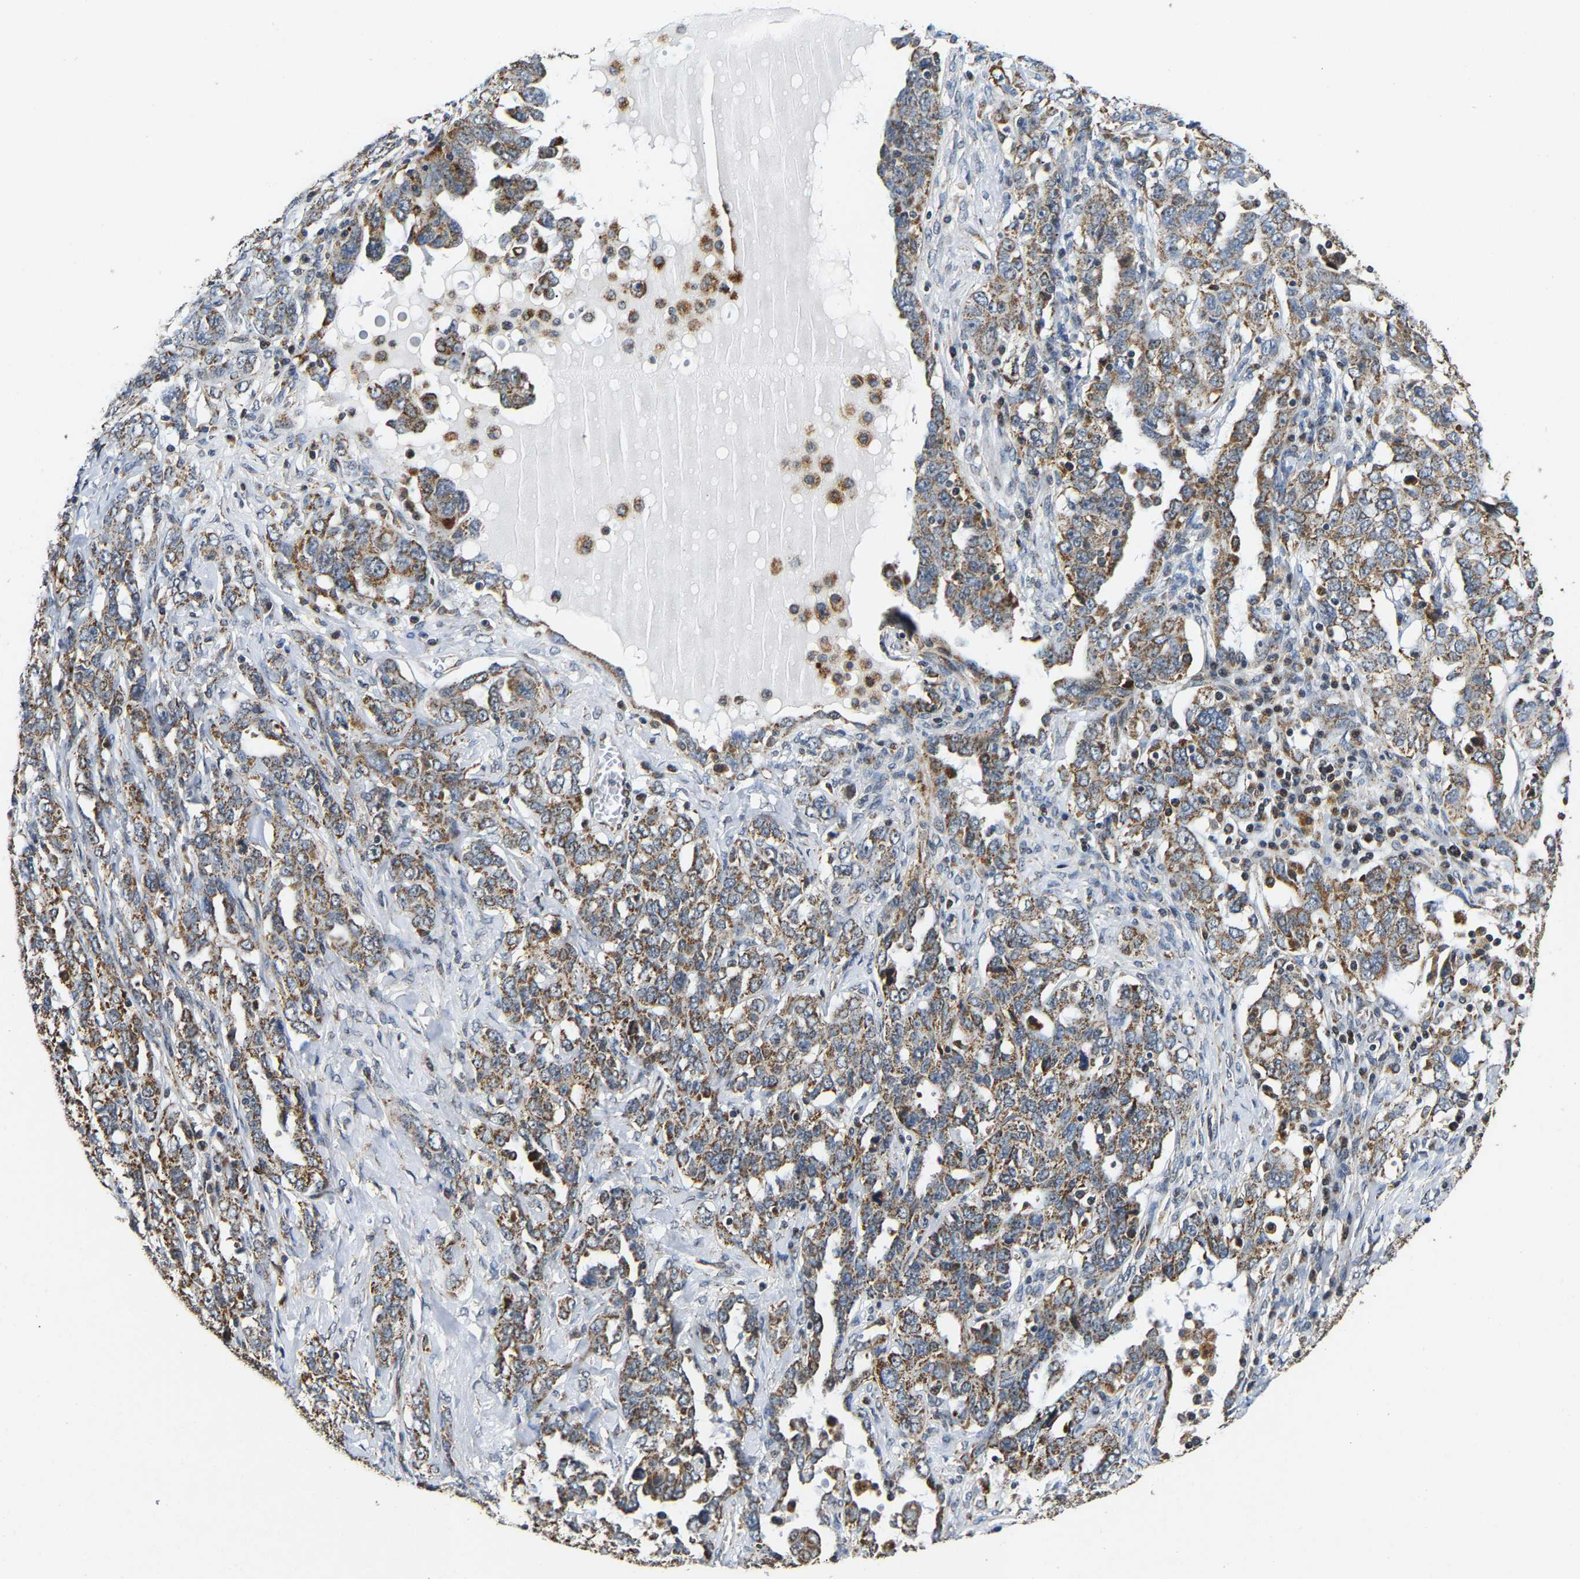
{"staining": {"intensity": "moderate", "quantity": "25%-75%", "location": "cytoplasmic/membranous"}, "tissue": "ovarian cancer", "cell_type": "Tumor cells", "image_type": "cancer", "snomed": [{"axis": "morphology", "description": "Carcinoma, endometroid"}, {"axis": "topography", "description": "Ovary"}], "caption": "Endometroid carcinoma (ovarian) stained with a brown dye exhibits moderate cytoplasmic/membranous positive expression in approximately 25%-75% of tumor cells.", "gene": "GIMAP7", "patient": {"sex": "female", "age": 62}}